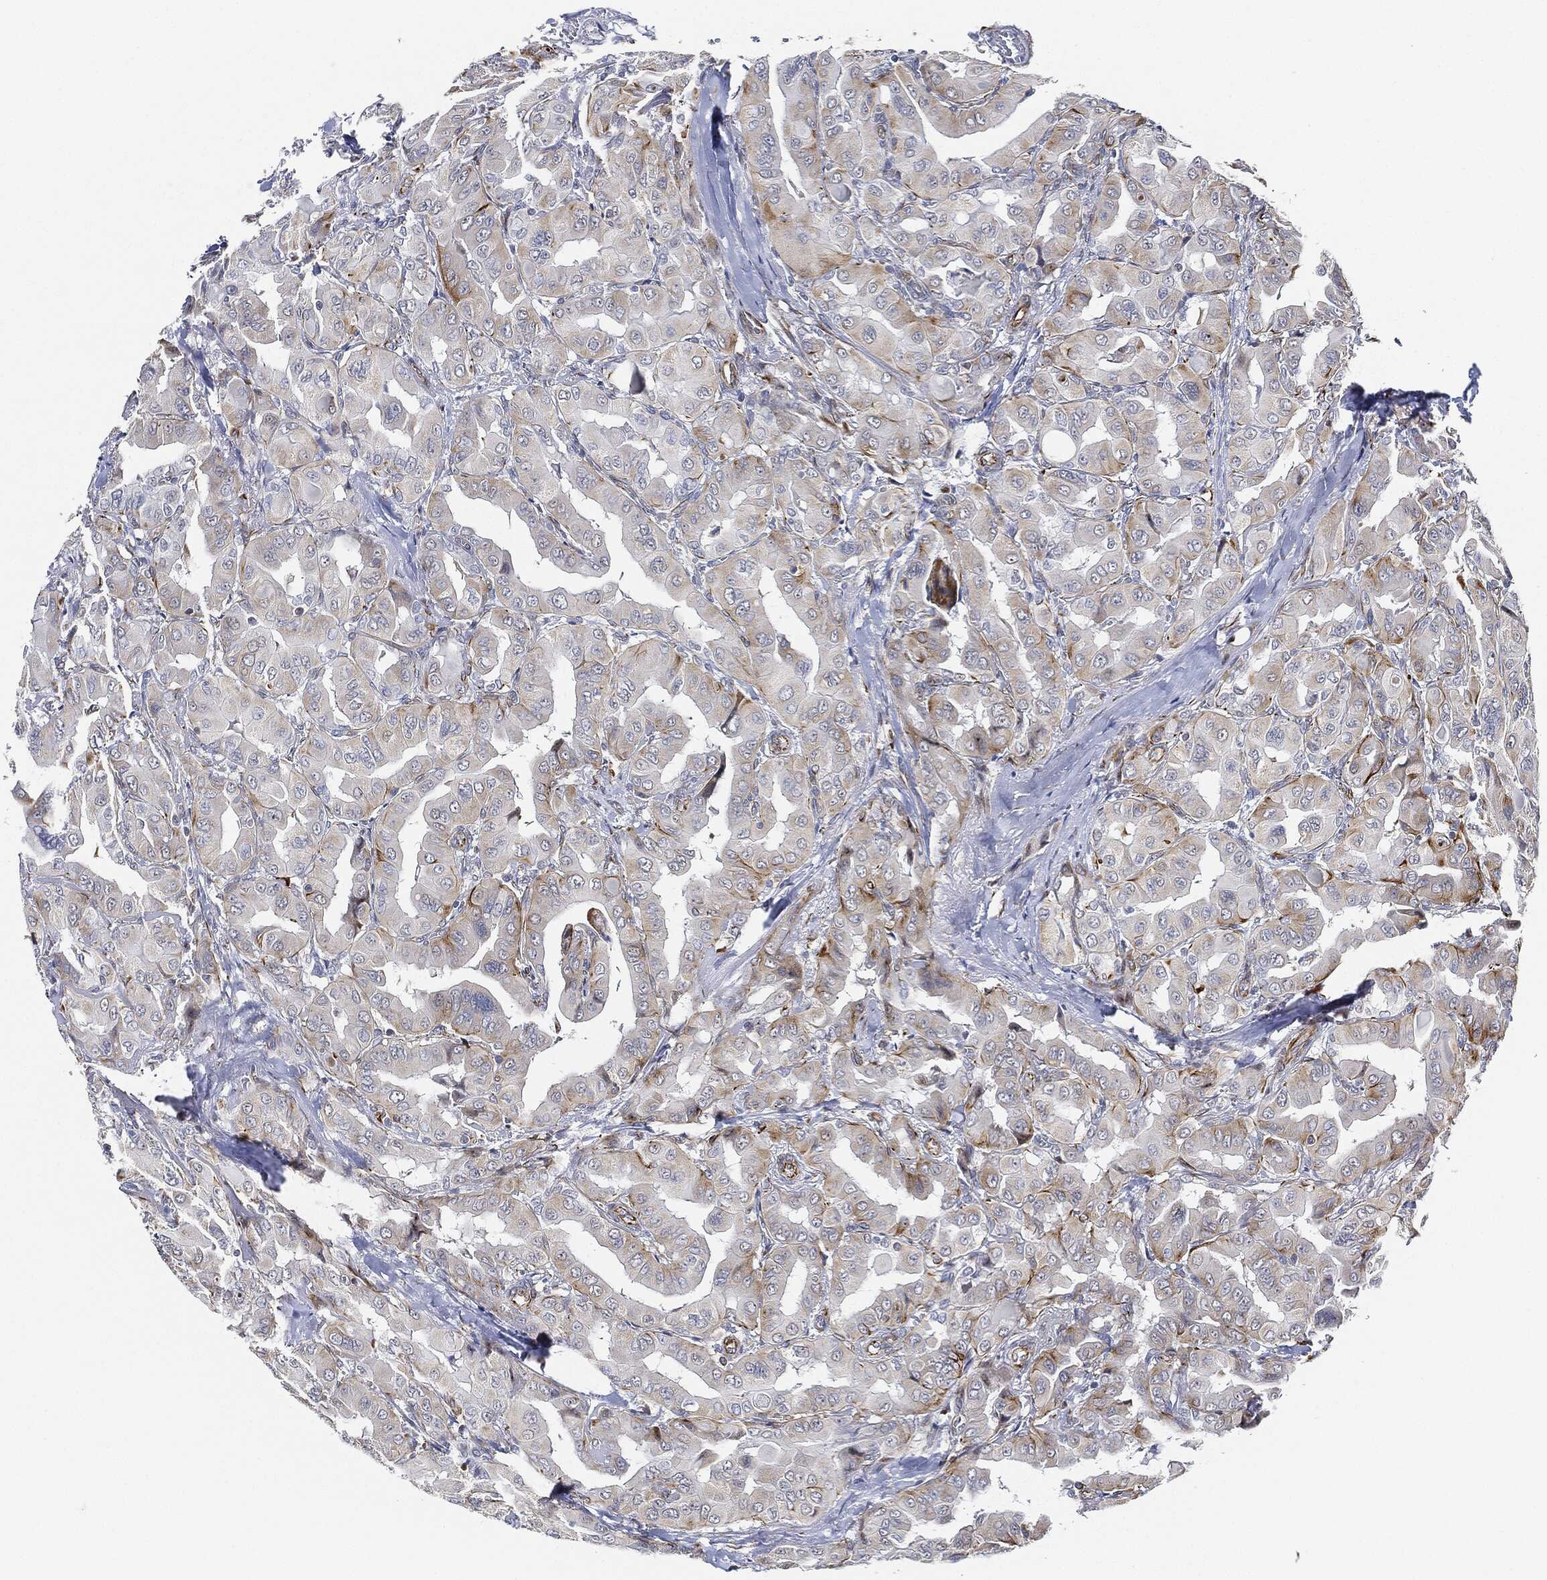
{"staining": {"intensity": "moderate", "quantity": "<25%", "location": "cytoplasmic/membranous"}, "tissue": "thyroid cancer", "cell_type": "Tumor cells", "image_type": "cancer", "snomed": [{"axis": "morphology", "description": "Normal tissue, NOS"}, {"axis": "morphology", "description": "Papillary adenocarcinoma, NOS"}, {"axis": "topography", "description": "Thyroid gland"}], "caption": "A brown stain labels moderate cytoplasmic/membranous expression of a protein in thyroid cancer (papillary adenocarcinoma) tumor cells.", "gene": "THSD1", "patient": {"sex": "female", "age": 66}}